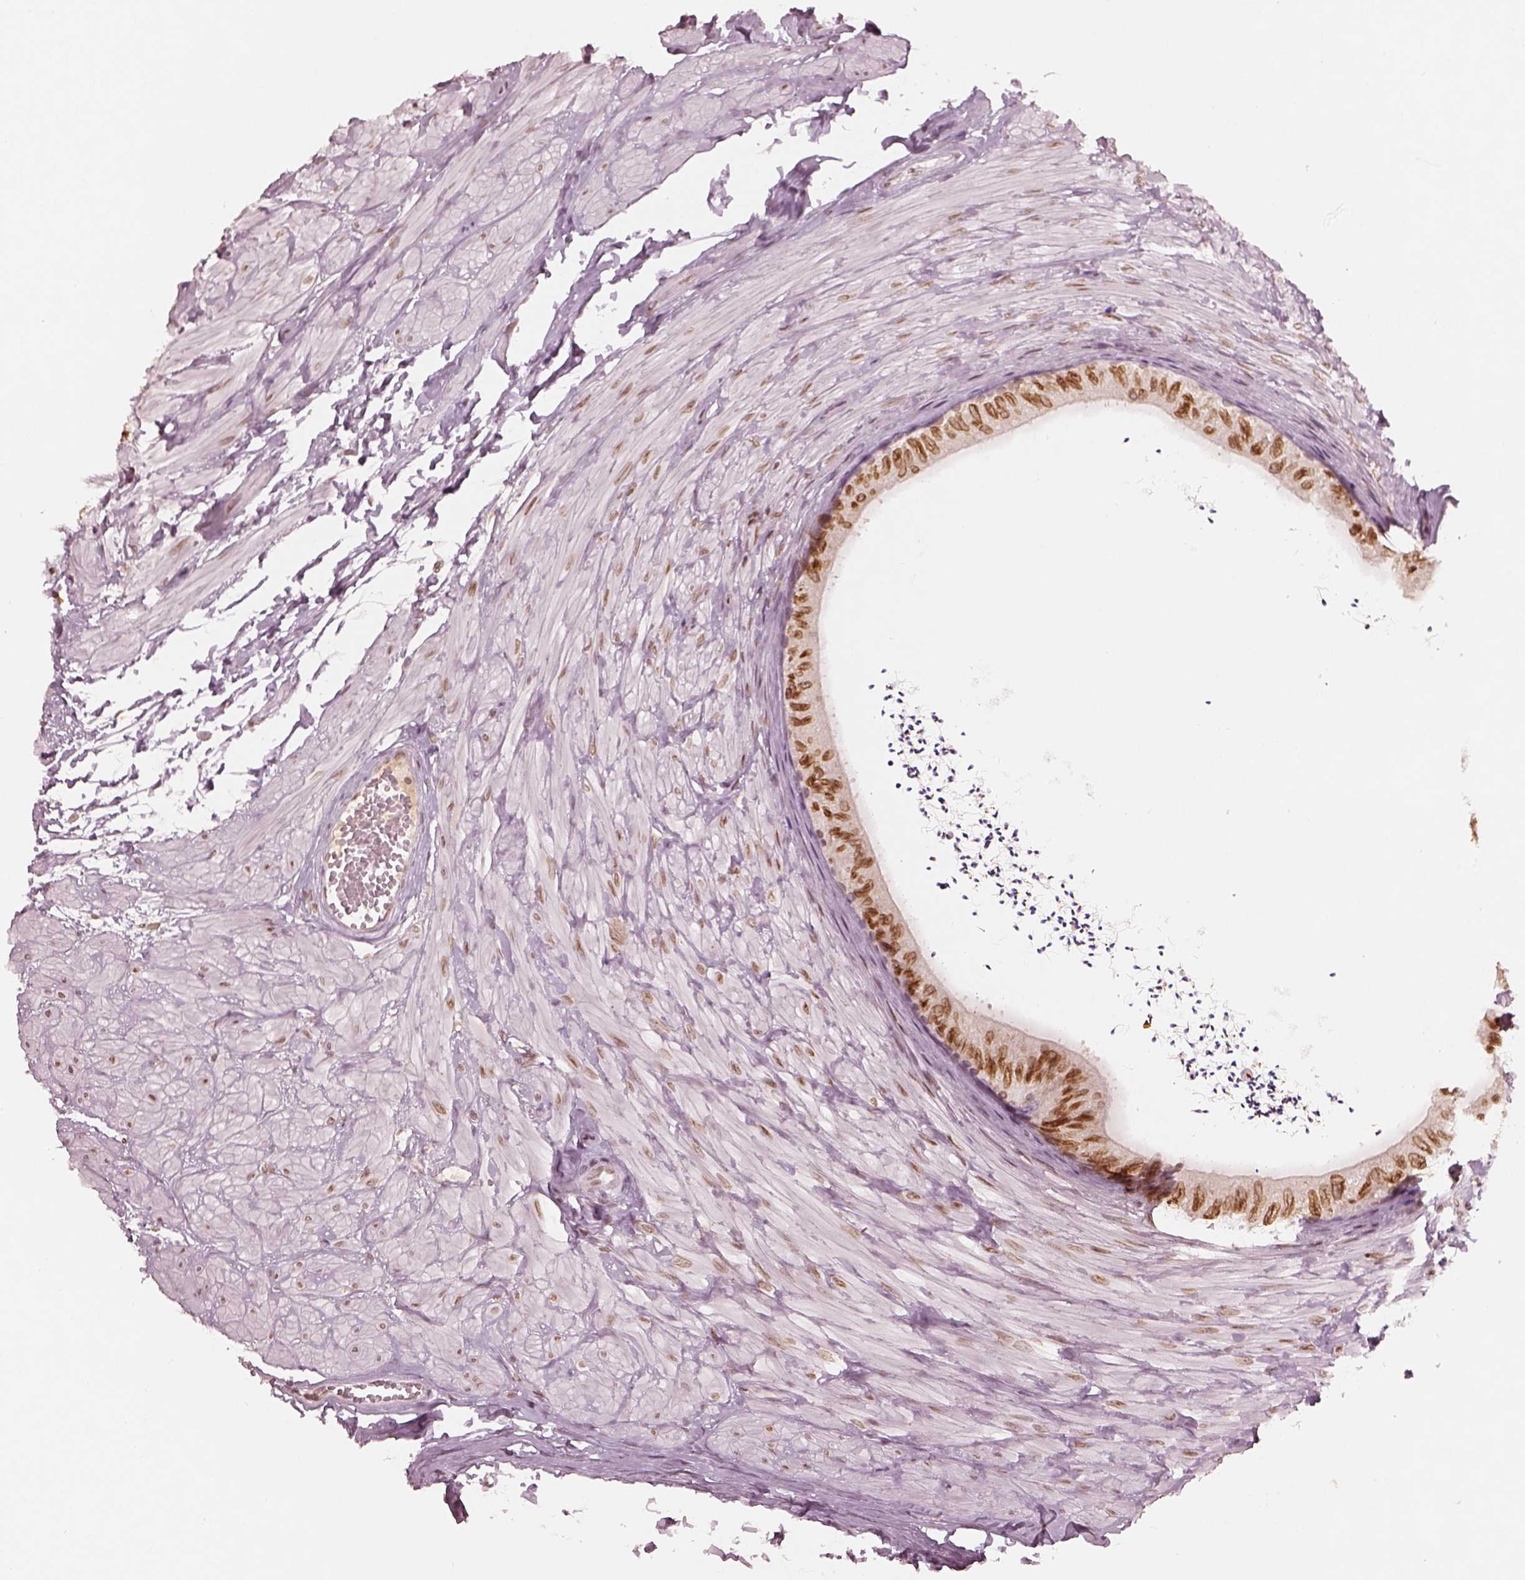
{"staining": {"intensity": "moderate", "quantity": ">75%", "location": "cytoplasmic/membranous,nuclear"}, "tissue": "epididymis", "cell_type": "Glandular cells", "image_type": "normal", "snomed": [{"axis": "morphology", "description": "Normal tissue, NOS"}, {"axis": "topography", "description": "Epididymis"}], "caption": "Immunohistochemistry micrograph of unremarkable human epididymis stained for a protein (brown), which reveals medium levels of moderate cytoplasmic/membranous,nuclear expression in about >75% of glandular cells.", "gene": "DCAF12", "patient": {"sex": "male", "age": 32}}